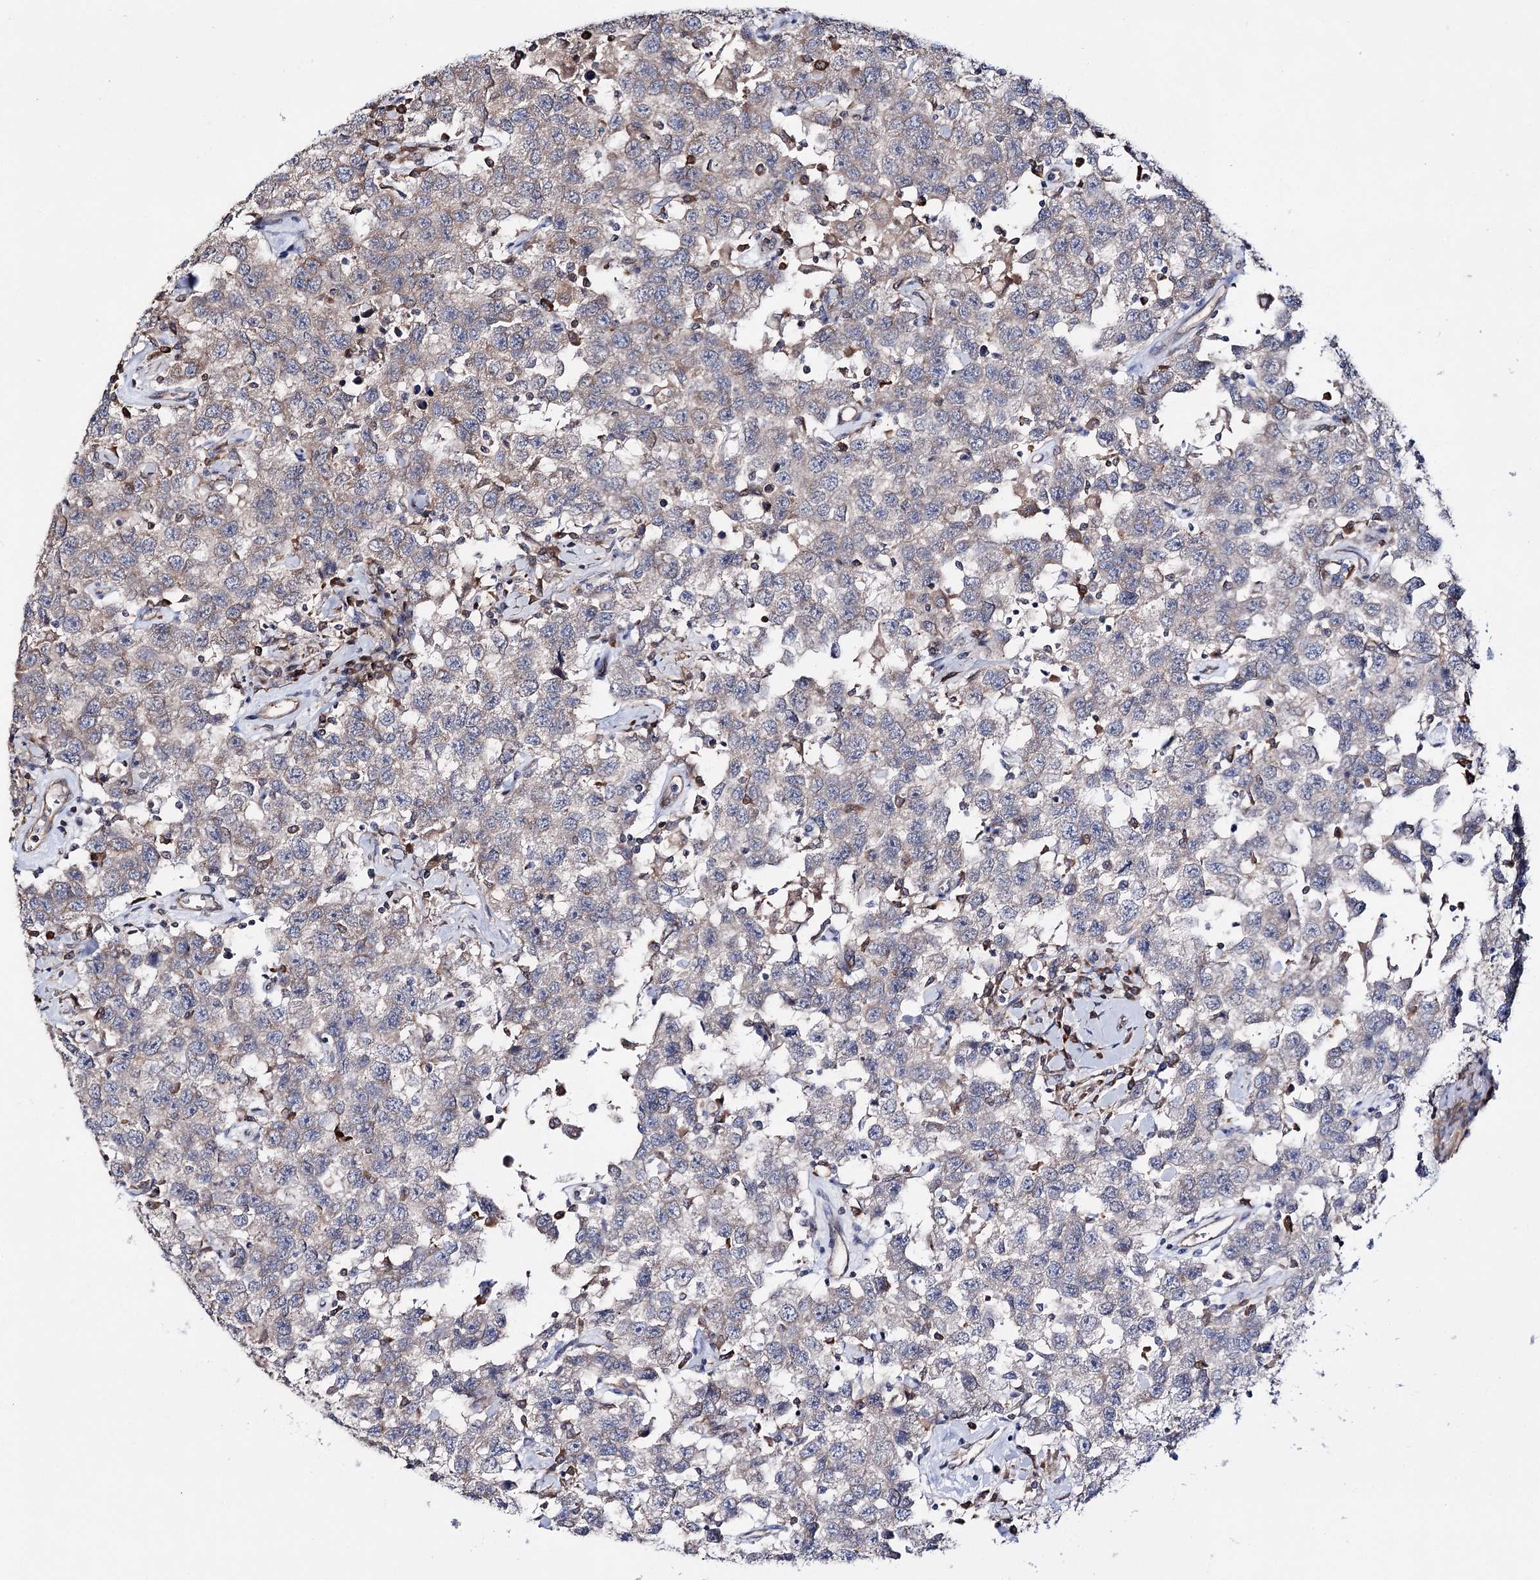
{"staining": {"intensity": "weak", "quantity": "<25%", "location": "cytoplasmic/membranous"}, "tissue": "testis cancer", "cell_type": "Tumor cells", "image_type": "cancer", "snomed": [{"axis": "morphology", "description": "Seminoma, NOS"}, {"axis": "topography", "description": "Testis"}], "caption": "IHC micrograph of seminoma (testis) stained for a protein (brown), which reveals no positivity in tumor cells.", "gene": "PTER", "patient": {"sex": "male", "age": 41}}